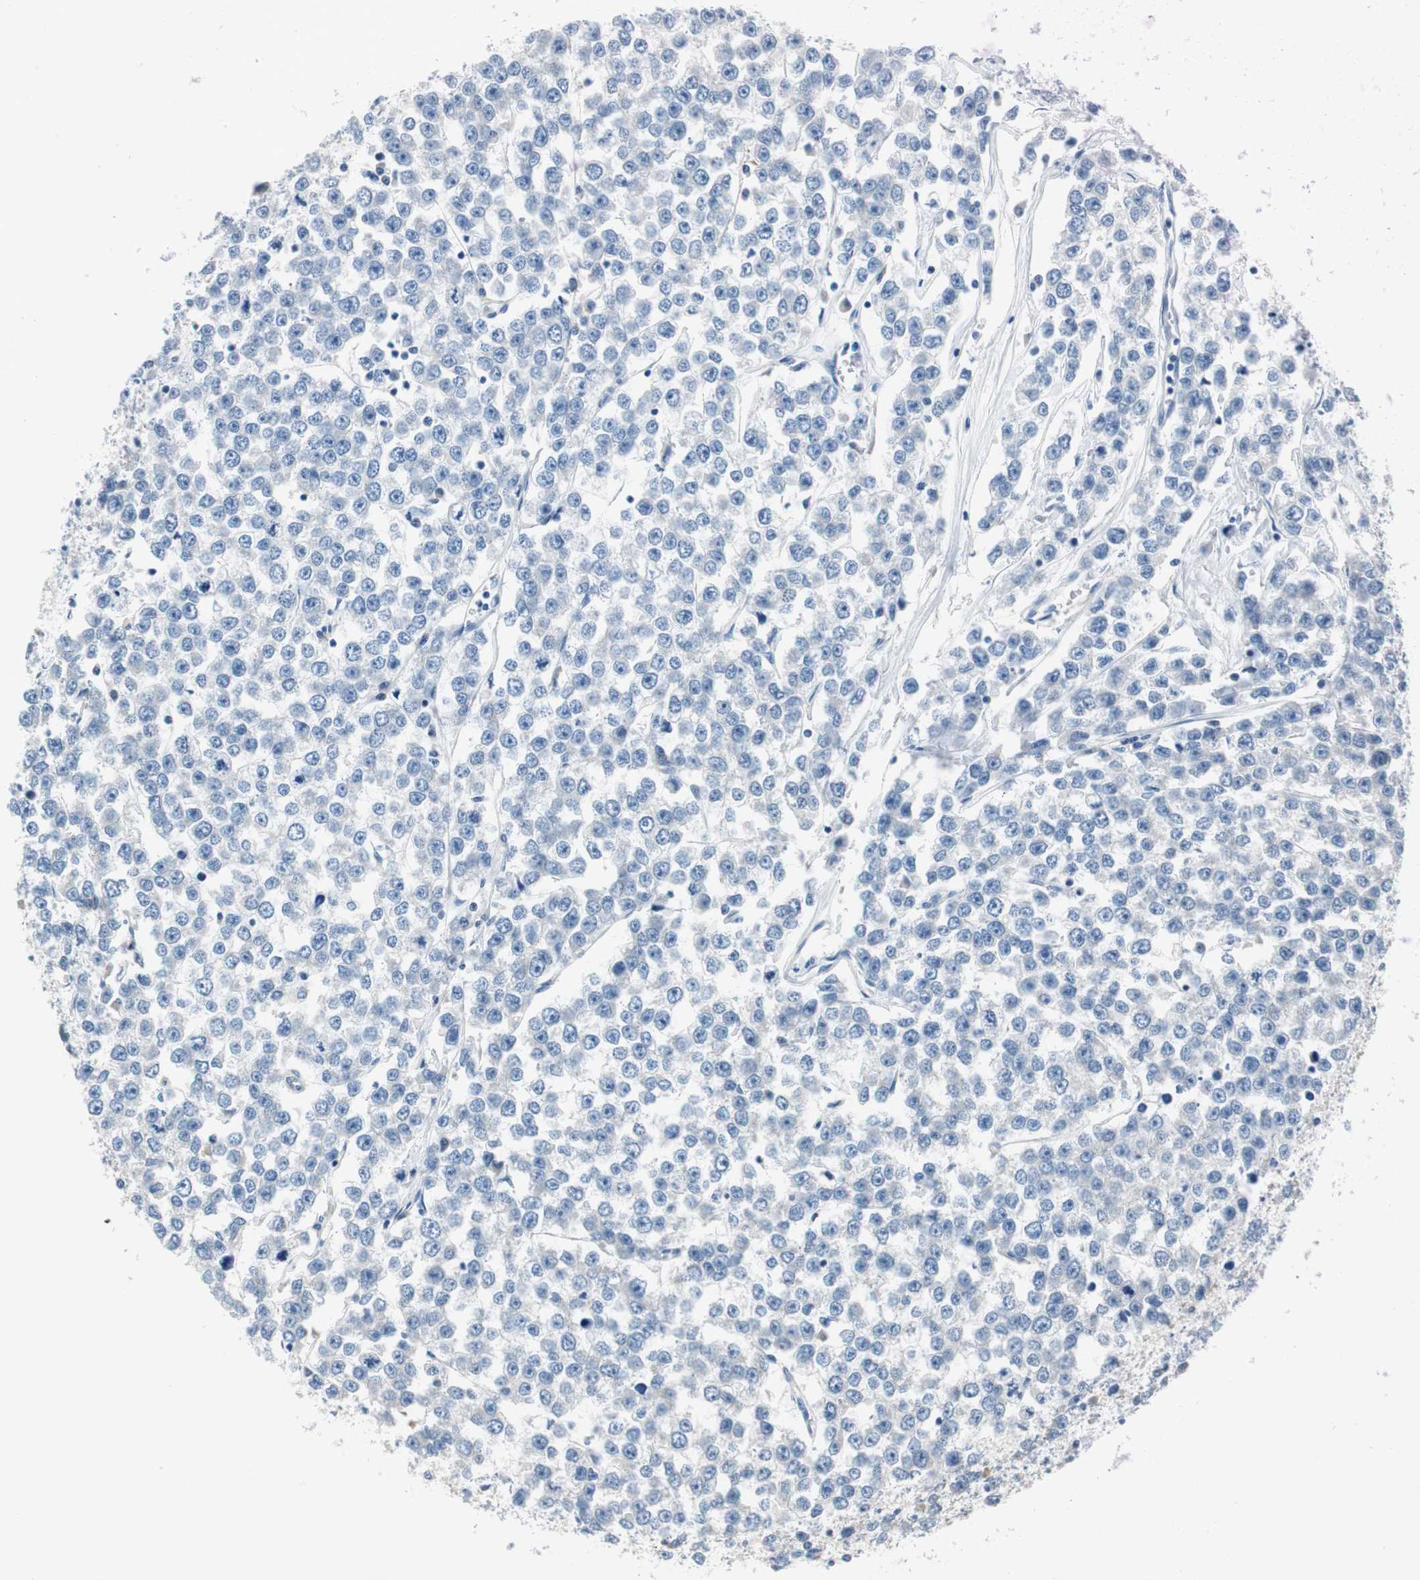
{"staining": {"intensity": "negative", "quantity": "none", "location": "none"}, "tissue": "testis cancer", "cell_type": "Tumor cells", "image_type": "cancer", "snomed": [{"axis": "morphology", "description": "Seminoma, NOS"}, {"axis": "morphology", "description": "Carcinoma, Embryonal, NOS"}, {"axis": "topography", "description": "Testis"}], "caption": "A high-resolution image shows IHC staining of testis embryonal carcinoma, which shows no significant expression in tumor cells. The staining is performed using DAB (3,3'-diaminobenzidine) brown chromogen with nuclei counter-stained in using hematoxylin.", "gene": "FADS2", "patient": {"sex": "male", "age": 52}}